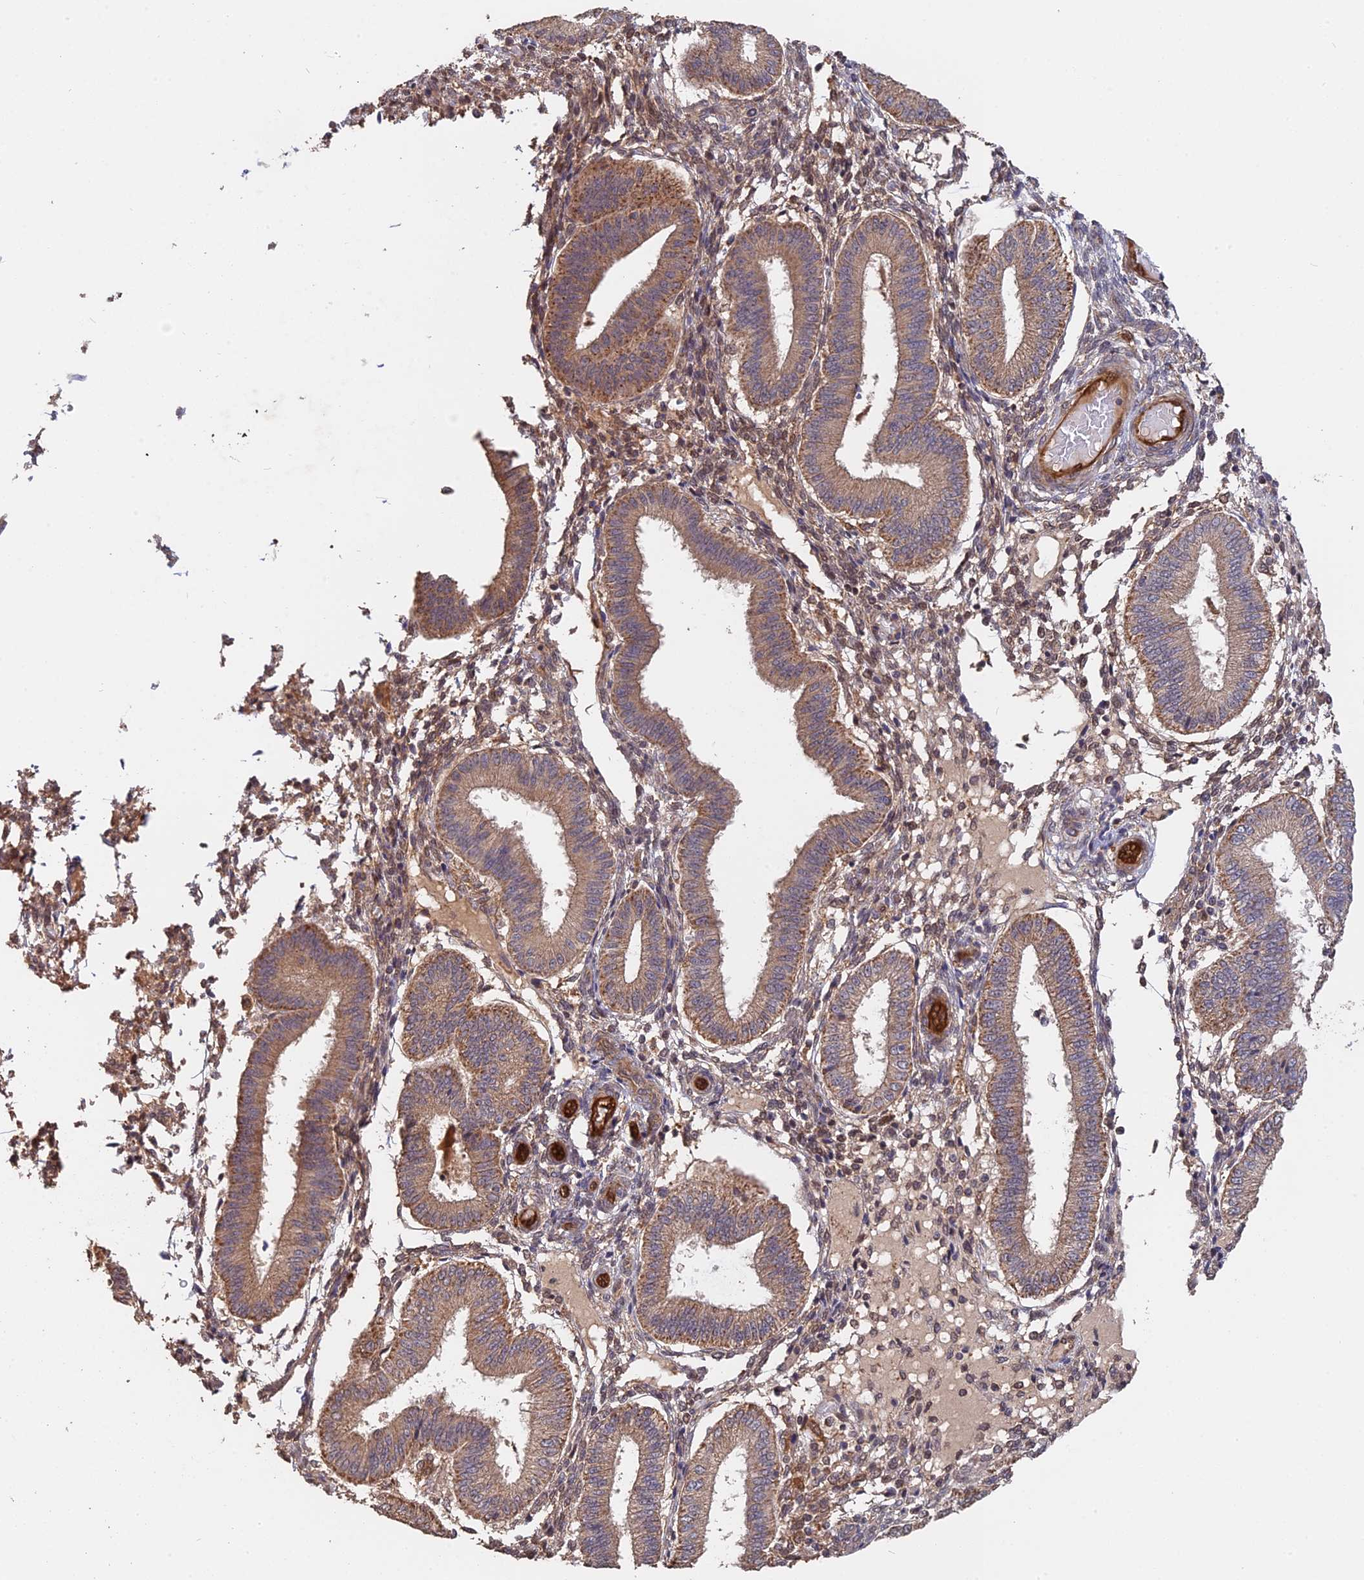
{"staining": {"intensity": "moderate", "quantity": "<25%", "location": "cytoplasmic/membranous"}, "tissue": "endometrium", "cell_type": "Cells in endometrial stroma", "image_type": "normal", "snomed": [{"axis": "morphology", "description": "Normal tissue, NOS"}, {"axis": "topography", "description": "Endometrium"}], "caption": "Approximately <25% of cells in endometrial stroma in normal endometrium exhibit moderate cytoplasmic/membranous protein staining as visualized by brown immunohistochemical staining.", "gene": "SAC3D1", "patient": {"sex": "female", "age": 39}}